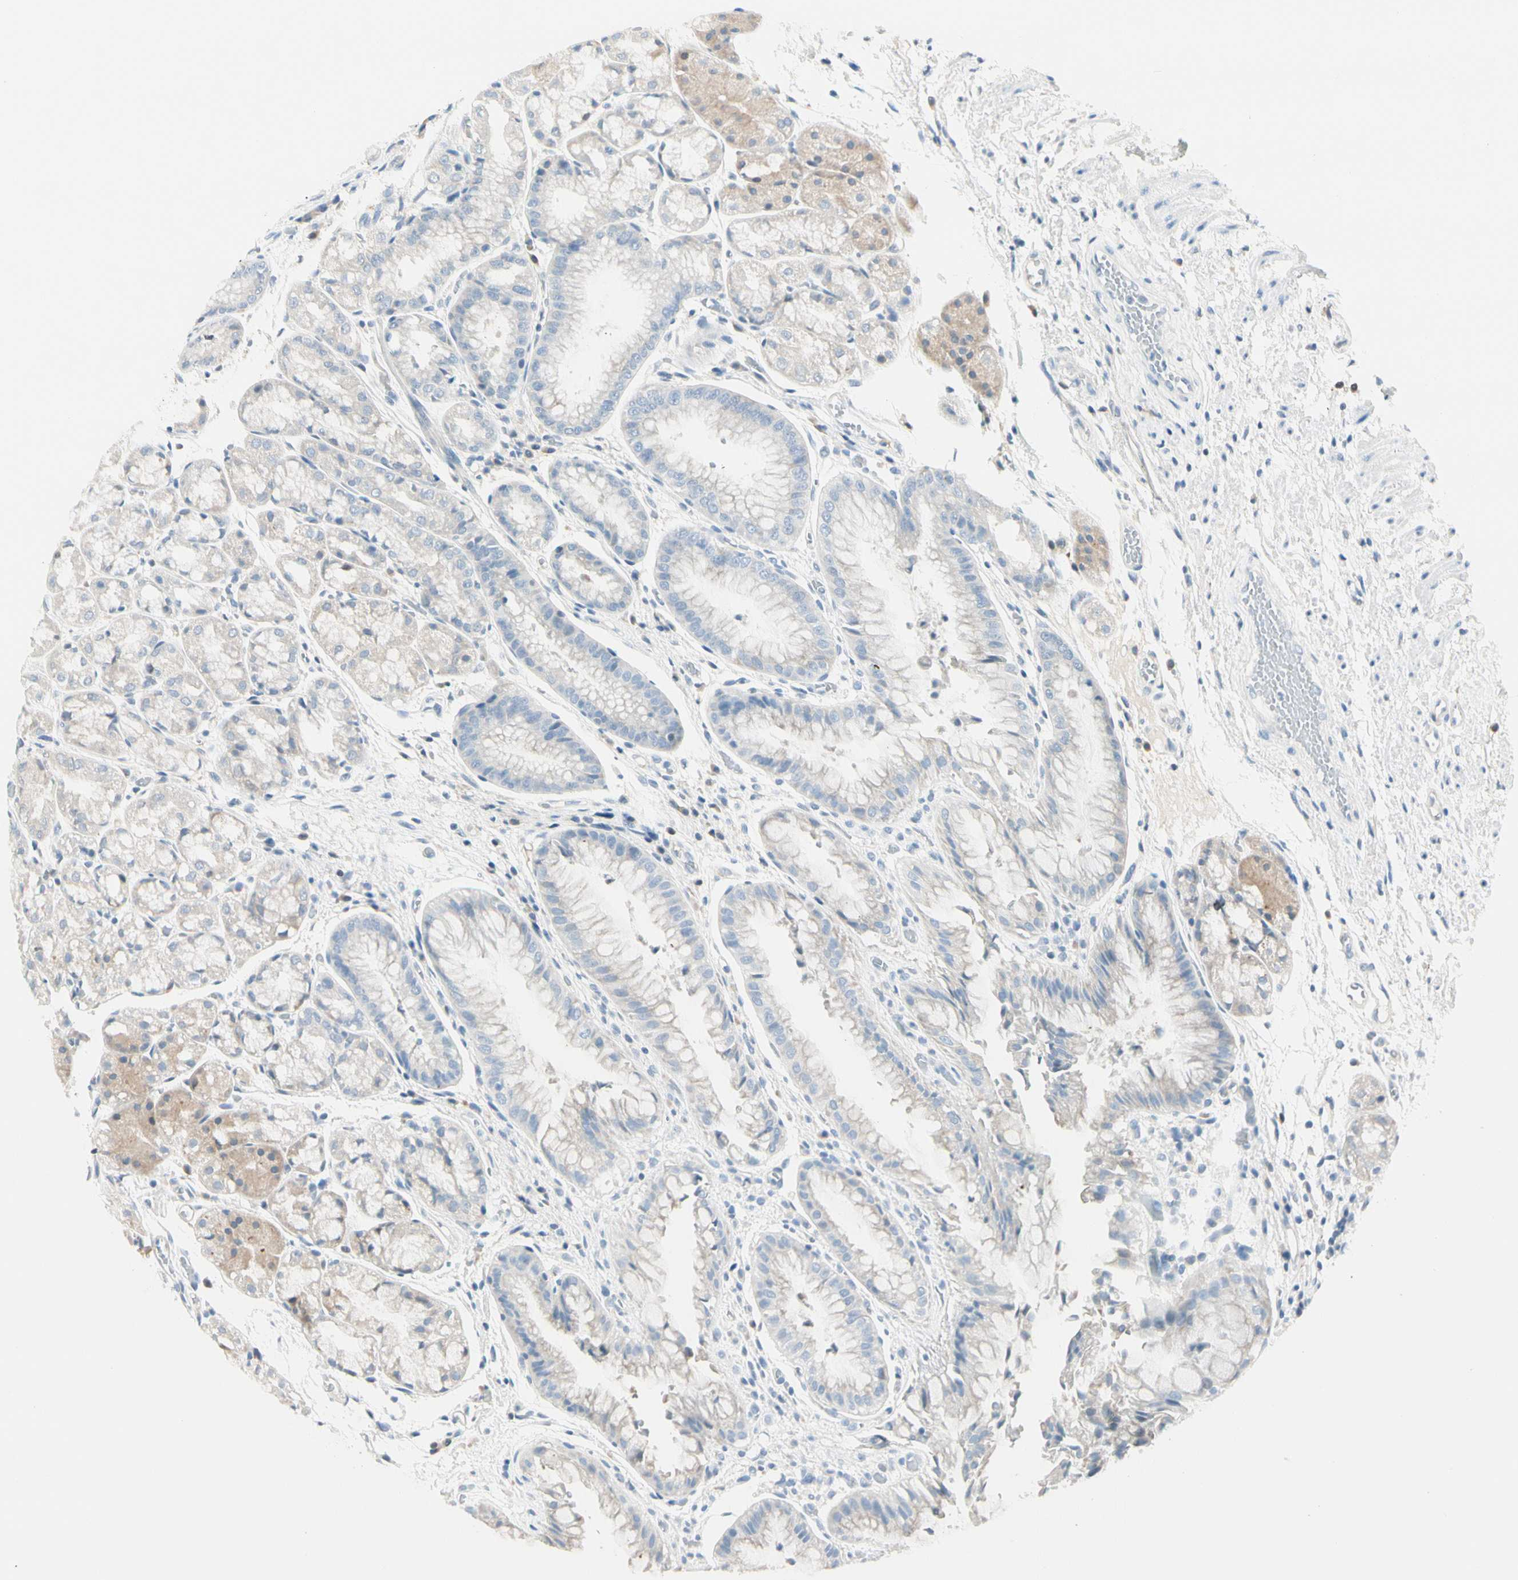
{"staining": {"intensity": "weak", "quantity": "25%-75%", "location": "cytoplasmic/membranous"}, "tissue": "stomach", "cell_type": "Glandular cells", "image_type": "normal", "snomed": [{"axis": "morphology", "description": "Normal tissue, NOS"}, {"axis": "topography", "description": "Stomach, upper"}], "caption": "Stomach stained for a protein (brown) reveals weak cytoplasmic/membranous positive positivity in about 25%-75% of glandular cells.", "gene": "PEBP1", "patient": {"sex": "male", "age": 72}}